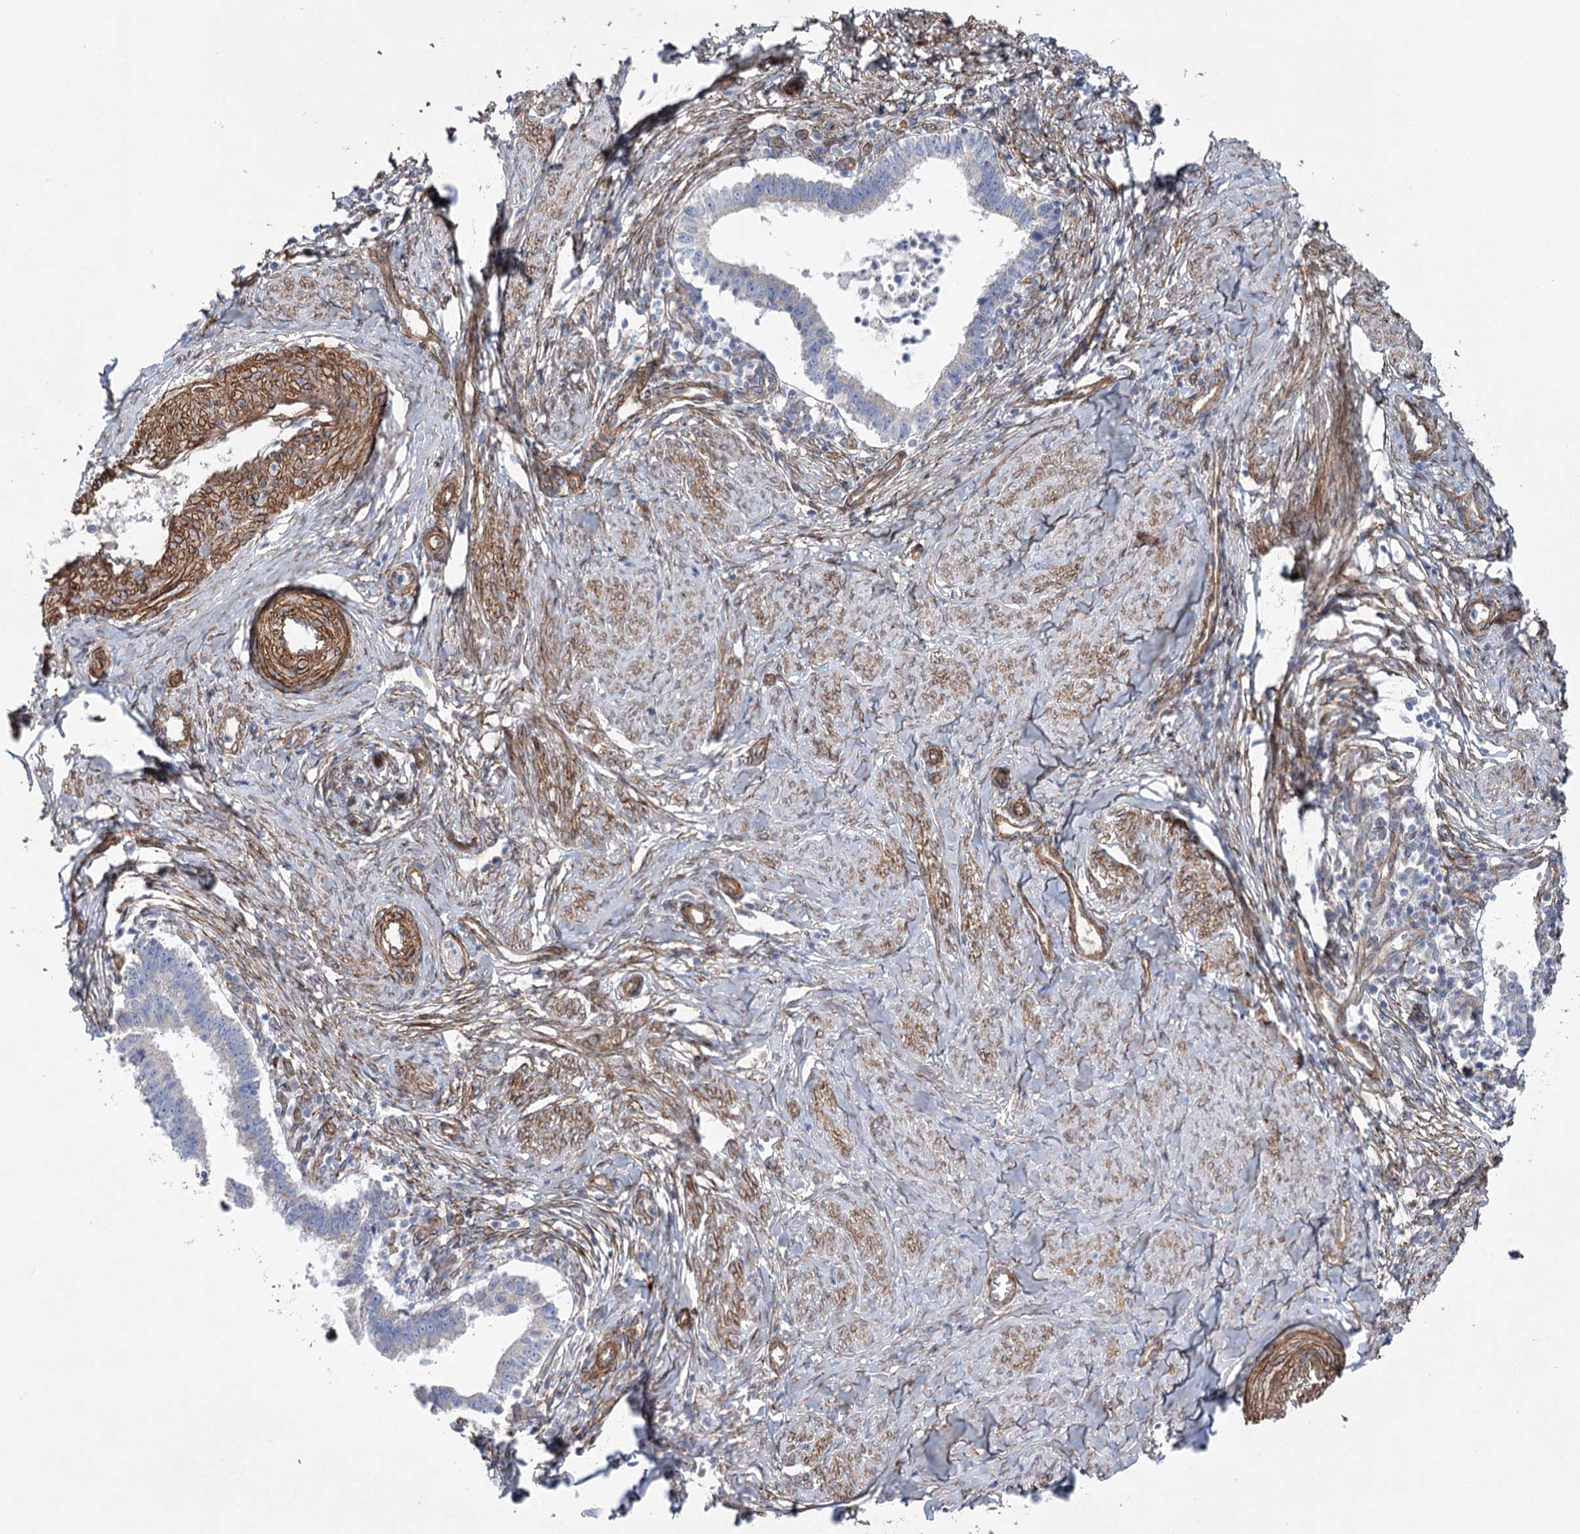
{"staining": {"intensity": "negative", "quantity": "none", "location": "none"}, "tissue": "cervical cancer", "cell_type": "Tumor cells", "image_type": "cancer", "snomed": [{"axis": "morphology", "description": "Adenocarcinoma, NOS"}, {"axis": "topography", "description": "Cervix"}], "caption": "Immunohistochemical staining of cervical cancer shows no significant expression in tumor cells.", "gene": "TMEM164", "patient": {"sex": "female", "age": 36}}